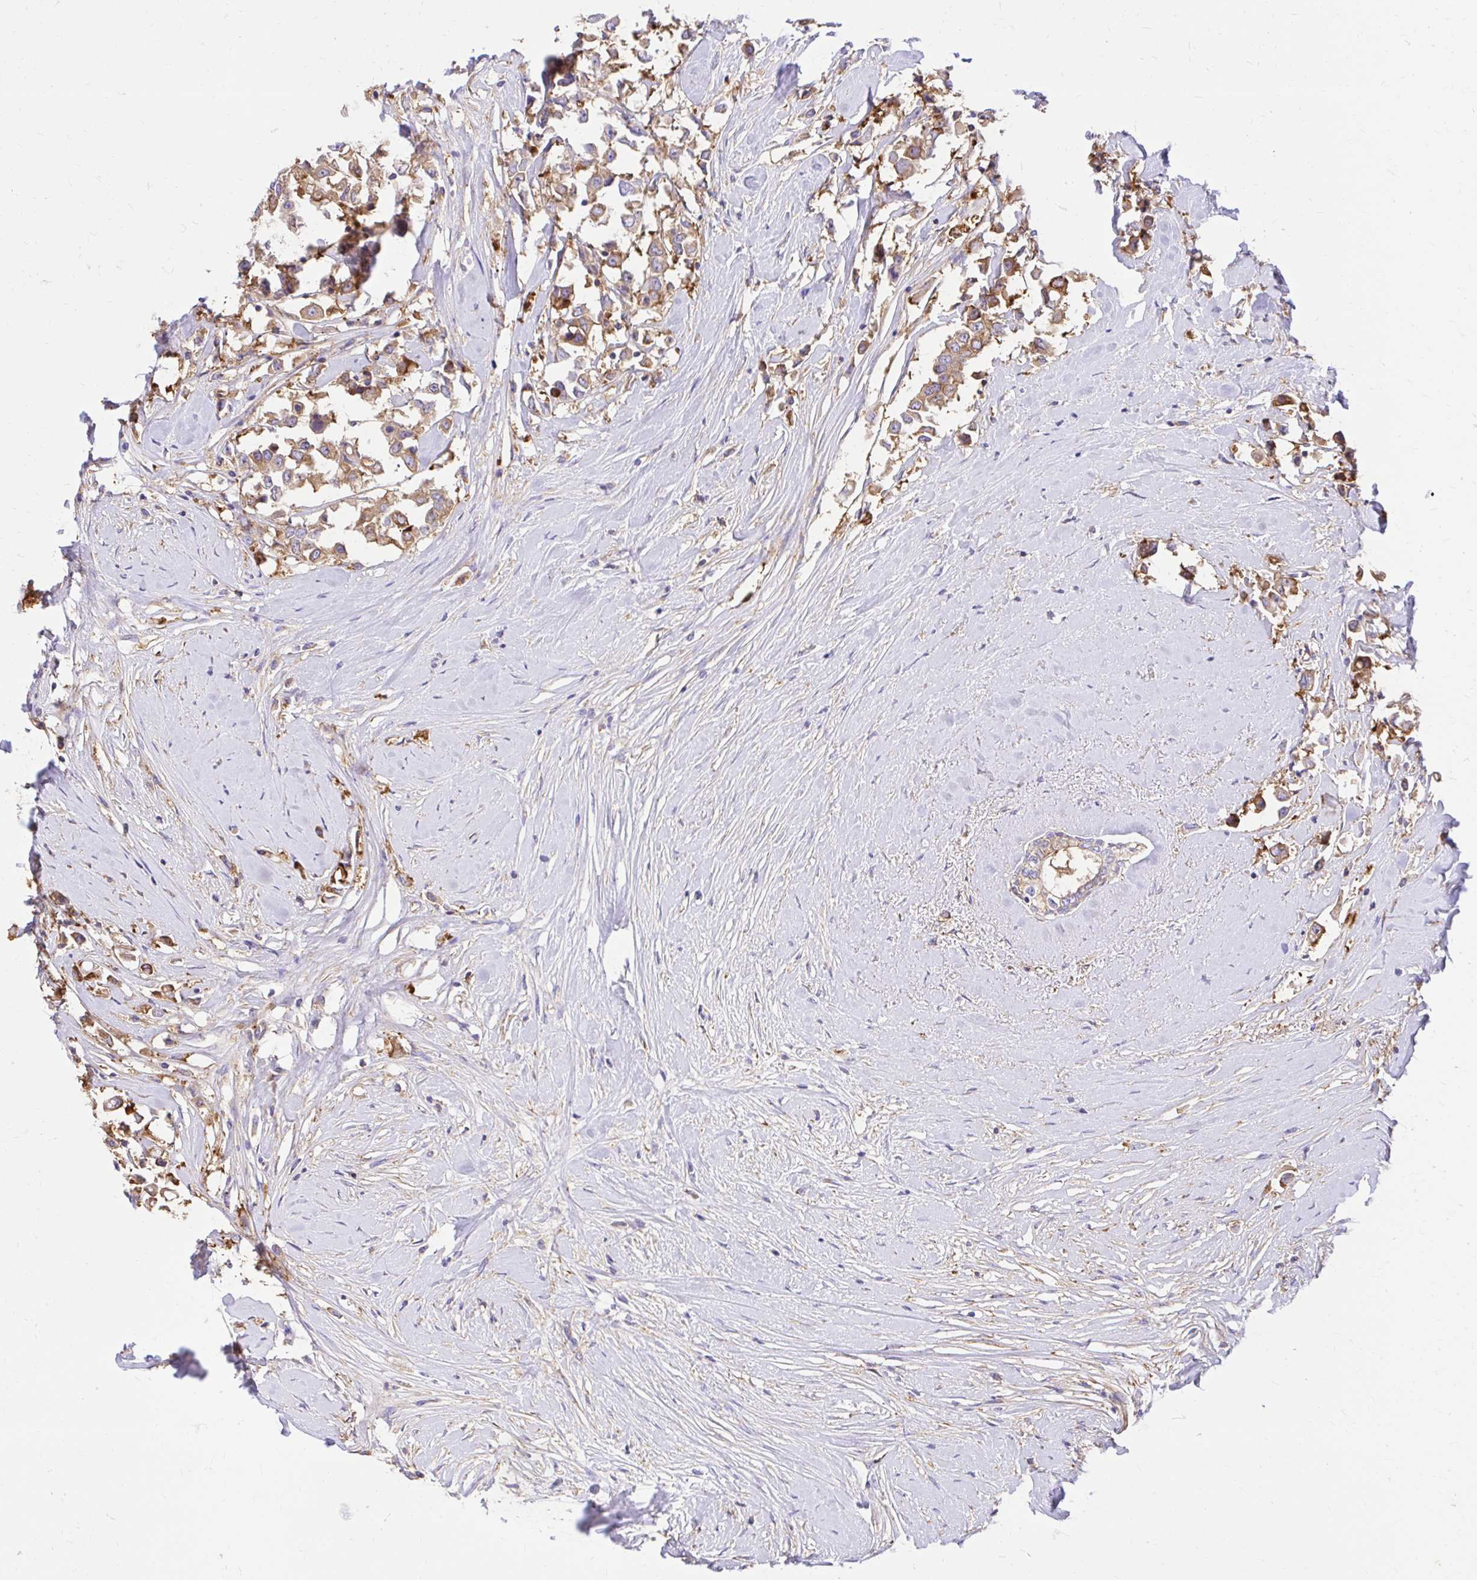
{"staining": {"intensity": "moderate", "quantity": "<25%", "location": "cytoplasmic/membranous"}, "tissue": "breast cancer", "cell_type": "Tumor cells", "image_type": "cancer", "snomed": [{"axis": "morphology", "description": "Duct carcinoma"}, {"axis": "topography", "description": "Breast"}], "caption": "An image of breast infiltrating ductal carcinoma stained for a protein exhibits moderate cytoplasmic/membranous brown staining in tumor cells.", "gene": "ABCB10", "patient": {"sex": "female", "age": 61}}